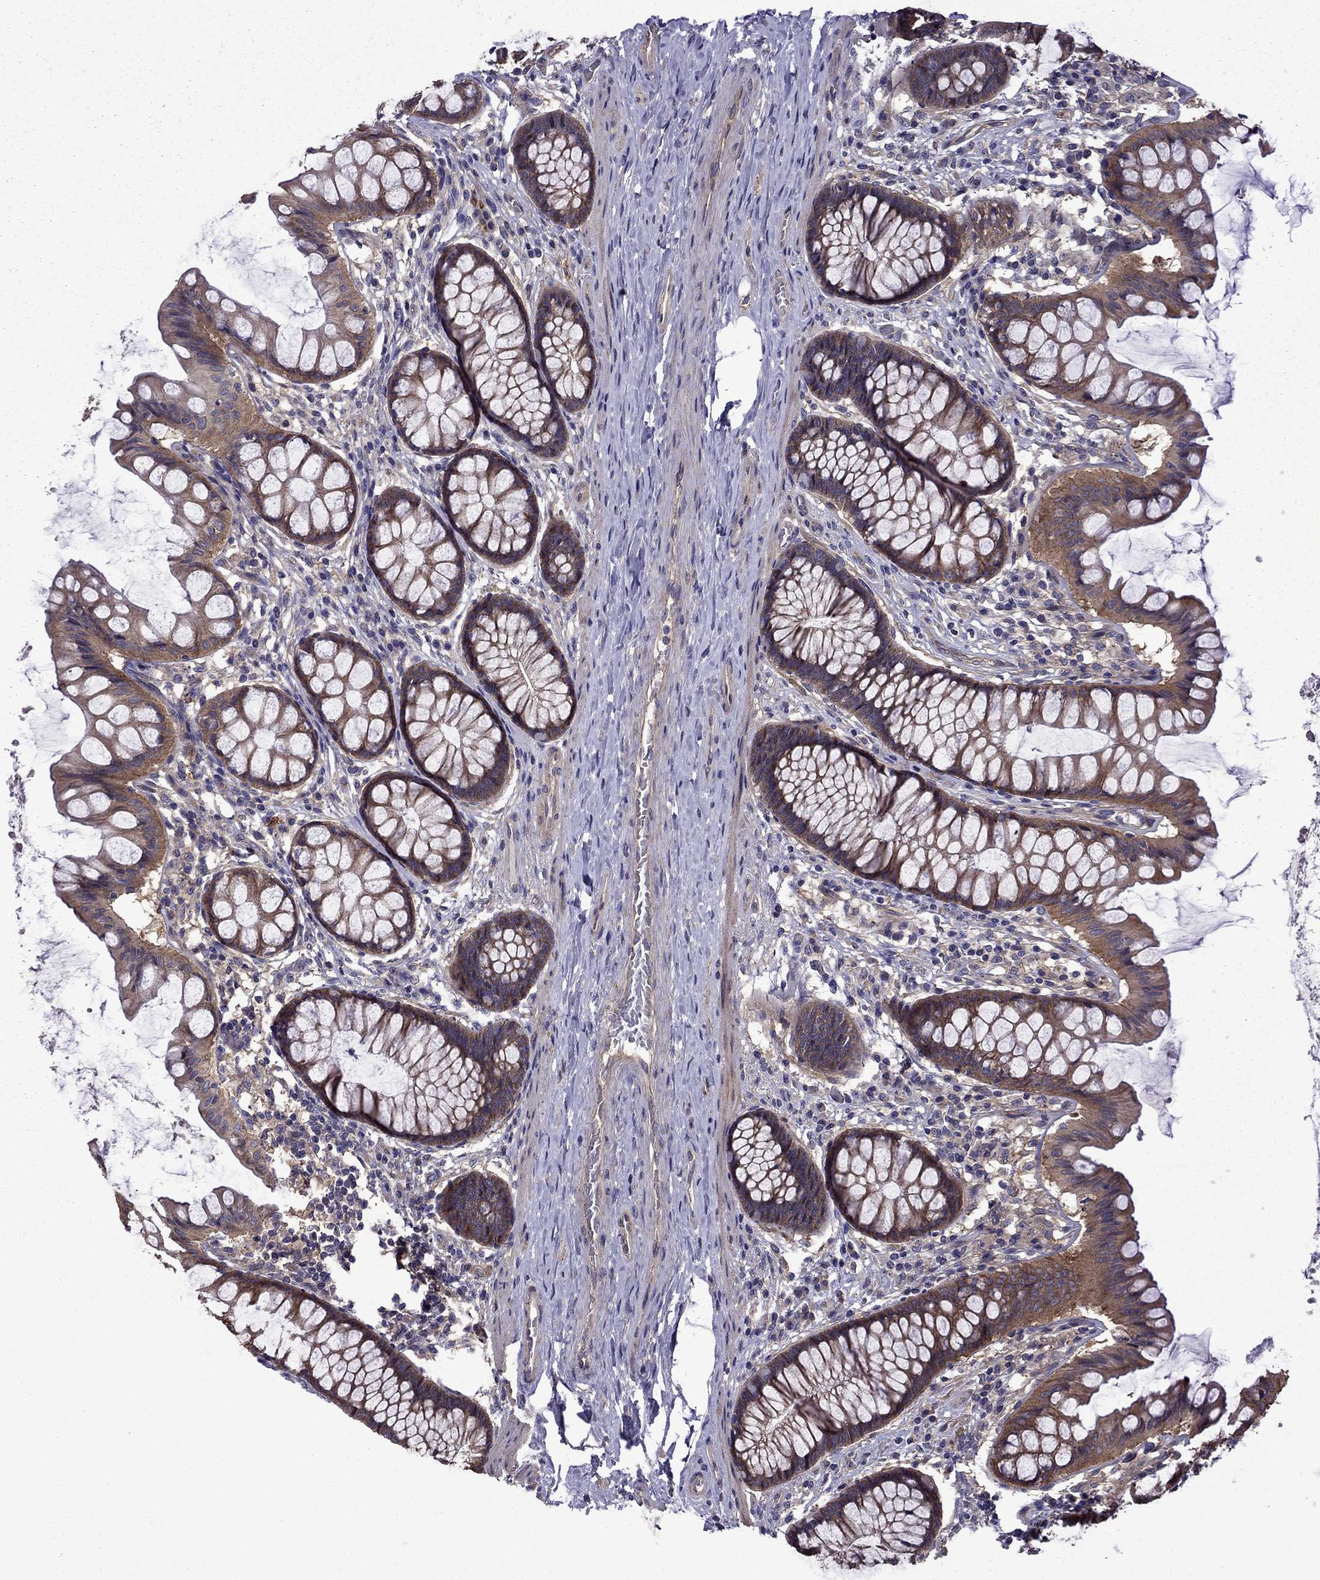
{"staining": {"intensity": "weak", "quantity": ">75%", "location": "cytoplasmic/membranous"}, "tissue": "colon", "cell_type": "Endothelial cells", "image_type": "normal", "snomed": [{"axis": "morphology", "description": "Normal tissue, NOS"}, {"axis": "topography", "description": "Colon"}], "caption": "DAB (3,3'-diaminobenzidine) immunohistochemical staining of benign human colon exhibits weak cytoplasmic/membranous protein expression in about >75% of endothelial cells.", "gene": "ITGB1", "patient": {"sex": "female", "age": 65}}